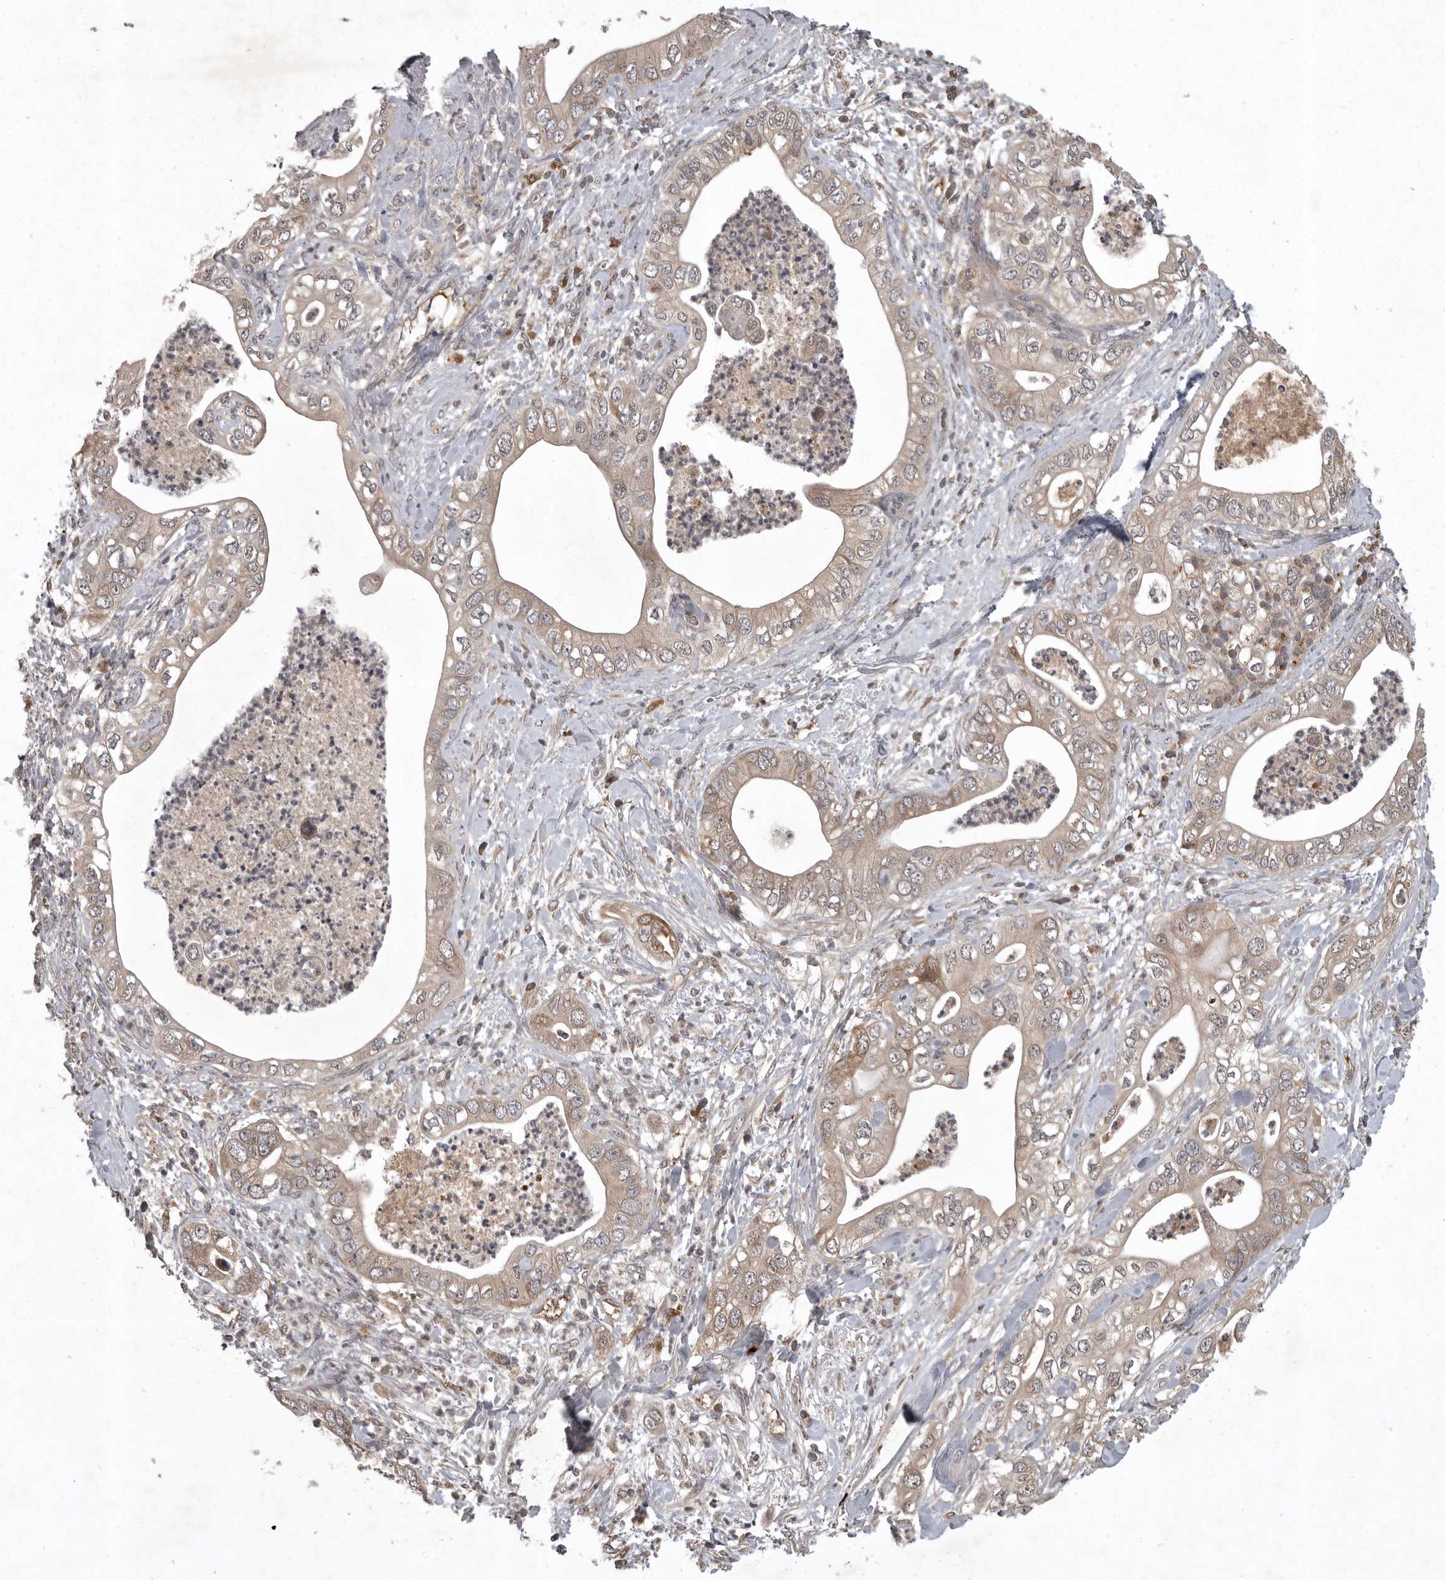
{"staining": {"intensity": "weak", "quantity": "25%-75%", "location": "cytoplasmic/membranous"}, "tissue": "pancreatic cancer", "cell_type": "Tumor cells", "image_type": "cancer", "snomed": [{"axis": "morphology", "description": "Adenocarcinoma, NOS"}, {"axis": "topography", "description": "Pancreas"}], "caption": "Immunohistochemistry (DAB) staining of adenocarcinoma (pancreatic) exhibits weak cytoplasmic/membranous protein expression in about 25%-75% of tumor cells.", "gene": "GPR31", "patient": {"sex": "female", "age": 78}}